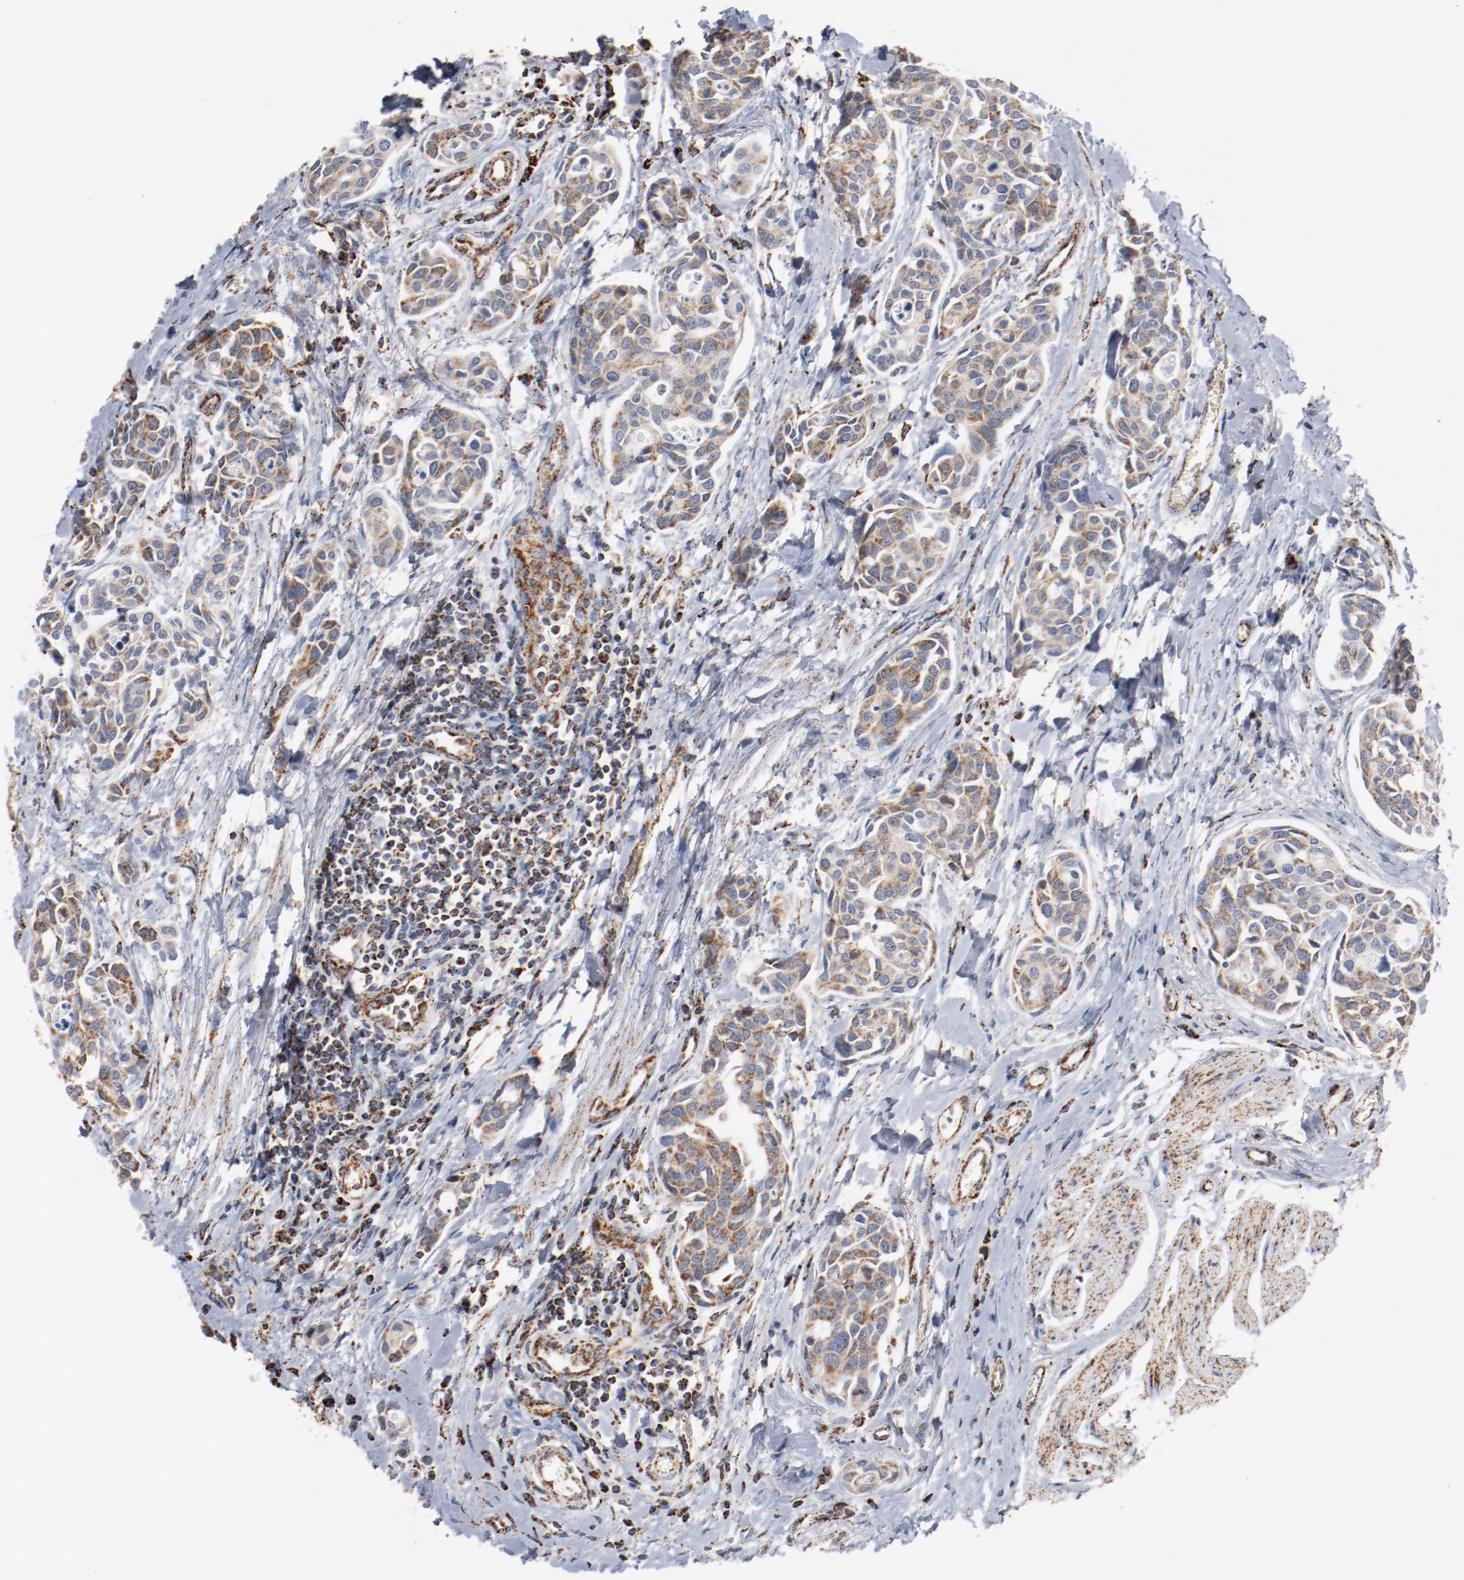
{"staining": {"intensity": "moderate", "quantity": ">75%", "location": "cytoplasmic/membranous"}, "tissue": "urothelial cancer", "cell_type": "Tumor cells", "image_type": "cancer", "snomed": [{"axis": "morphology", "description": "Urothelial carcinoma, High grade"}, {"axis": "topography", "description": "Urinary bladder"}], "caption": "Tumor cells display medium levels of moderate cytoplasmic/membranous expression in about >75% of cells in human high-grade urothelial carcinoma. Using DAB (3,3'-diaminobenzidine) (brown) and hematoxylin (blue) stains, captured at high magnification using brightfield microscopy.", "gene": "NDUFS4", "patient": {"sex": "male", "age": 78}}